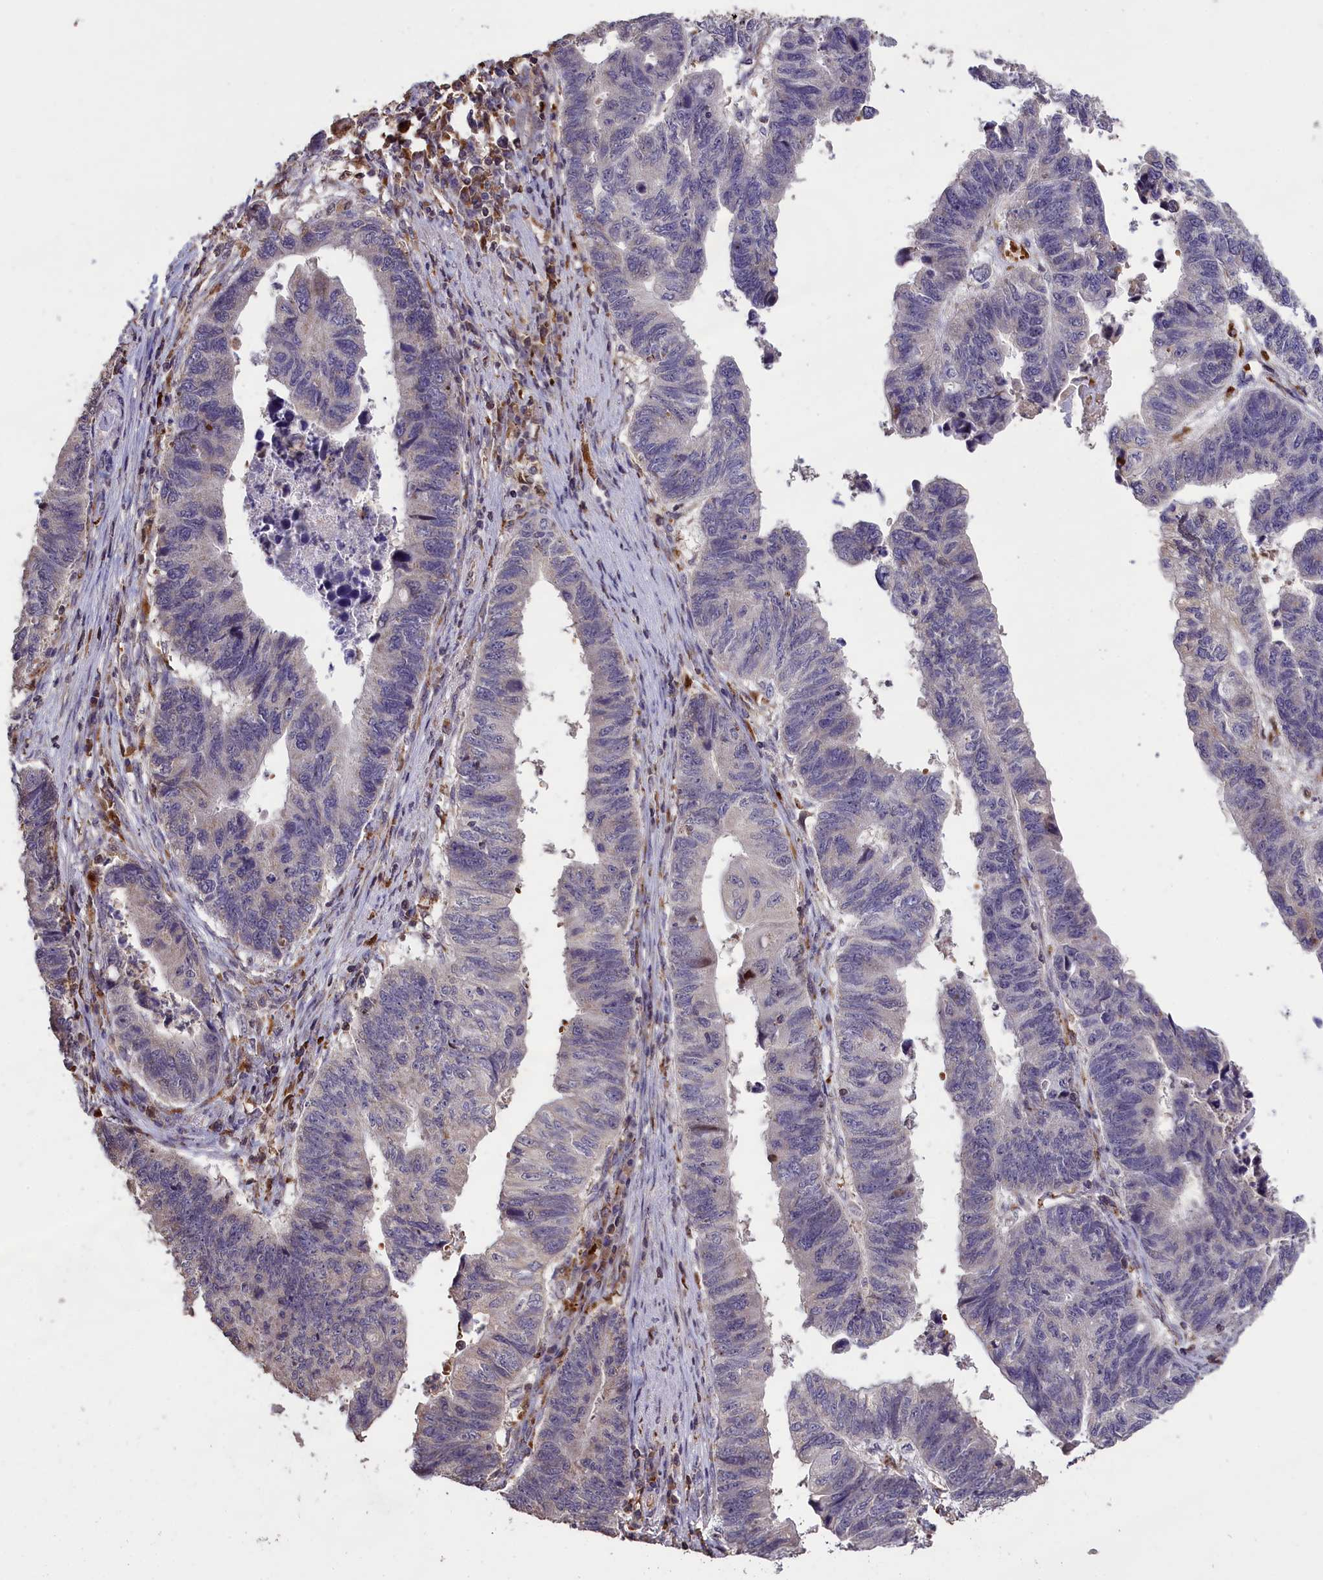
{"staining": {"intensity": "negative", "quantity": "none", "location": "none"}, "tissue": "stomach cancer", "cell_type": "Tumor cells", "image_type": "cancer", "snomed": [{"axis": "morphology", "description": "Adenocarcinoma, NOS"}, {"axis": "topography", "description": "Stomach"}], "caption": "Immunohistochemistry histopathology image of stomach adenocarcinoma stained for a protein (brown), which demonstrates no expression in tumor cells.", "gene": "CLRN2", "patient": {"sex": "male", "age": 59}}